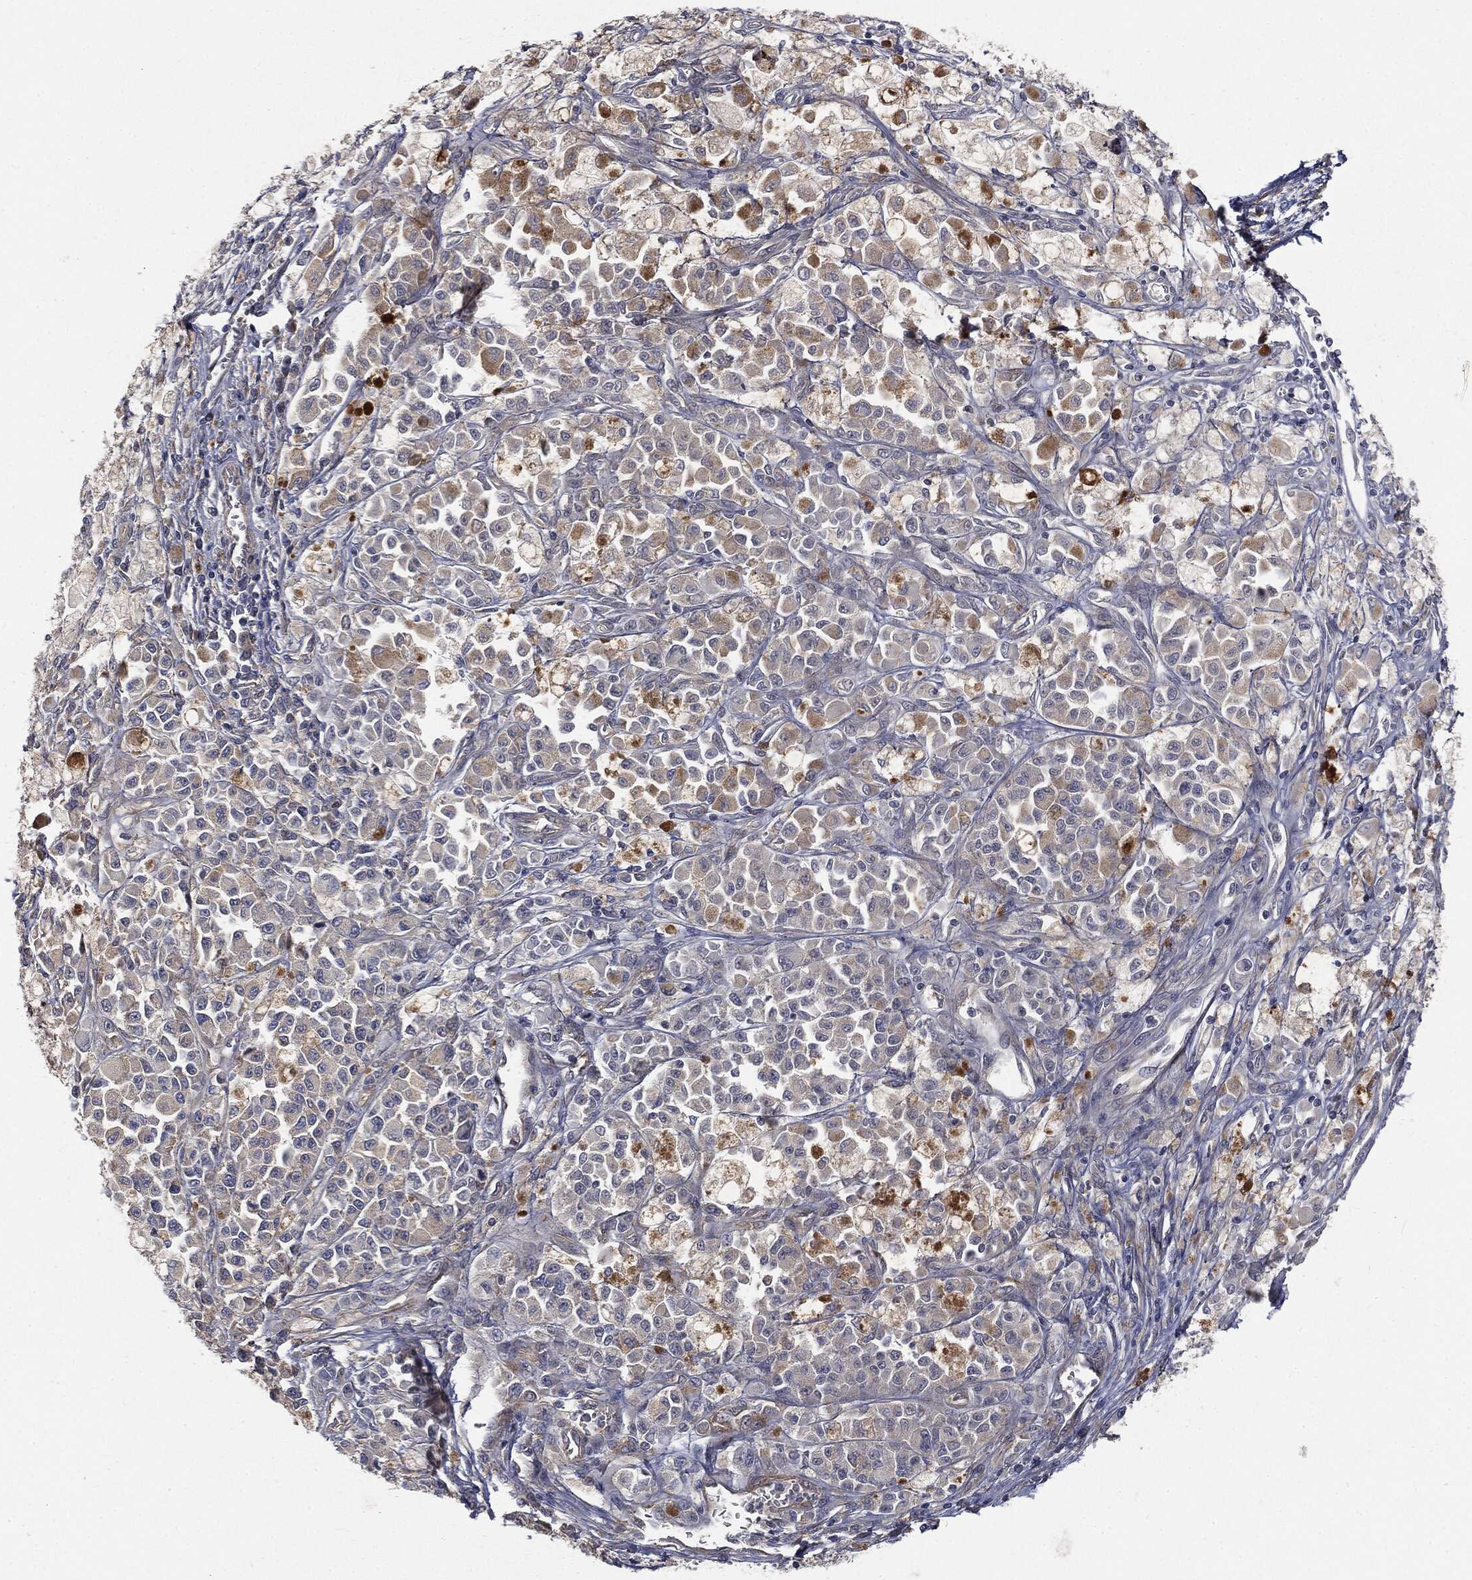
{"staining": {"intensity": "negative", "quantity": "none", "location": "none"}, "tissue": "melanoma", "cell_type": "Tumor cells", "image_type": "cancer", "snomed": [{"axis": "morphology", "description": "Malignant melanoma, NOS"}, {"axis": "topography", "description": "Skin"}], "caption": "Immunohistochemistry (IHC) of malignant melanoma displays no positivity in tumor cells.", "gene": "EPS15L1", "patient": {"sex": "female", "age": 58}}